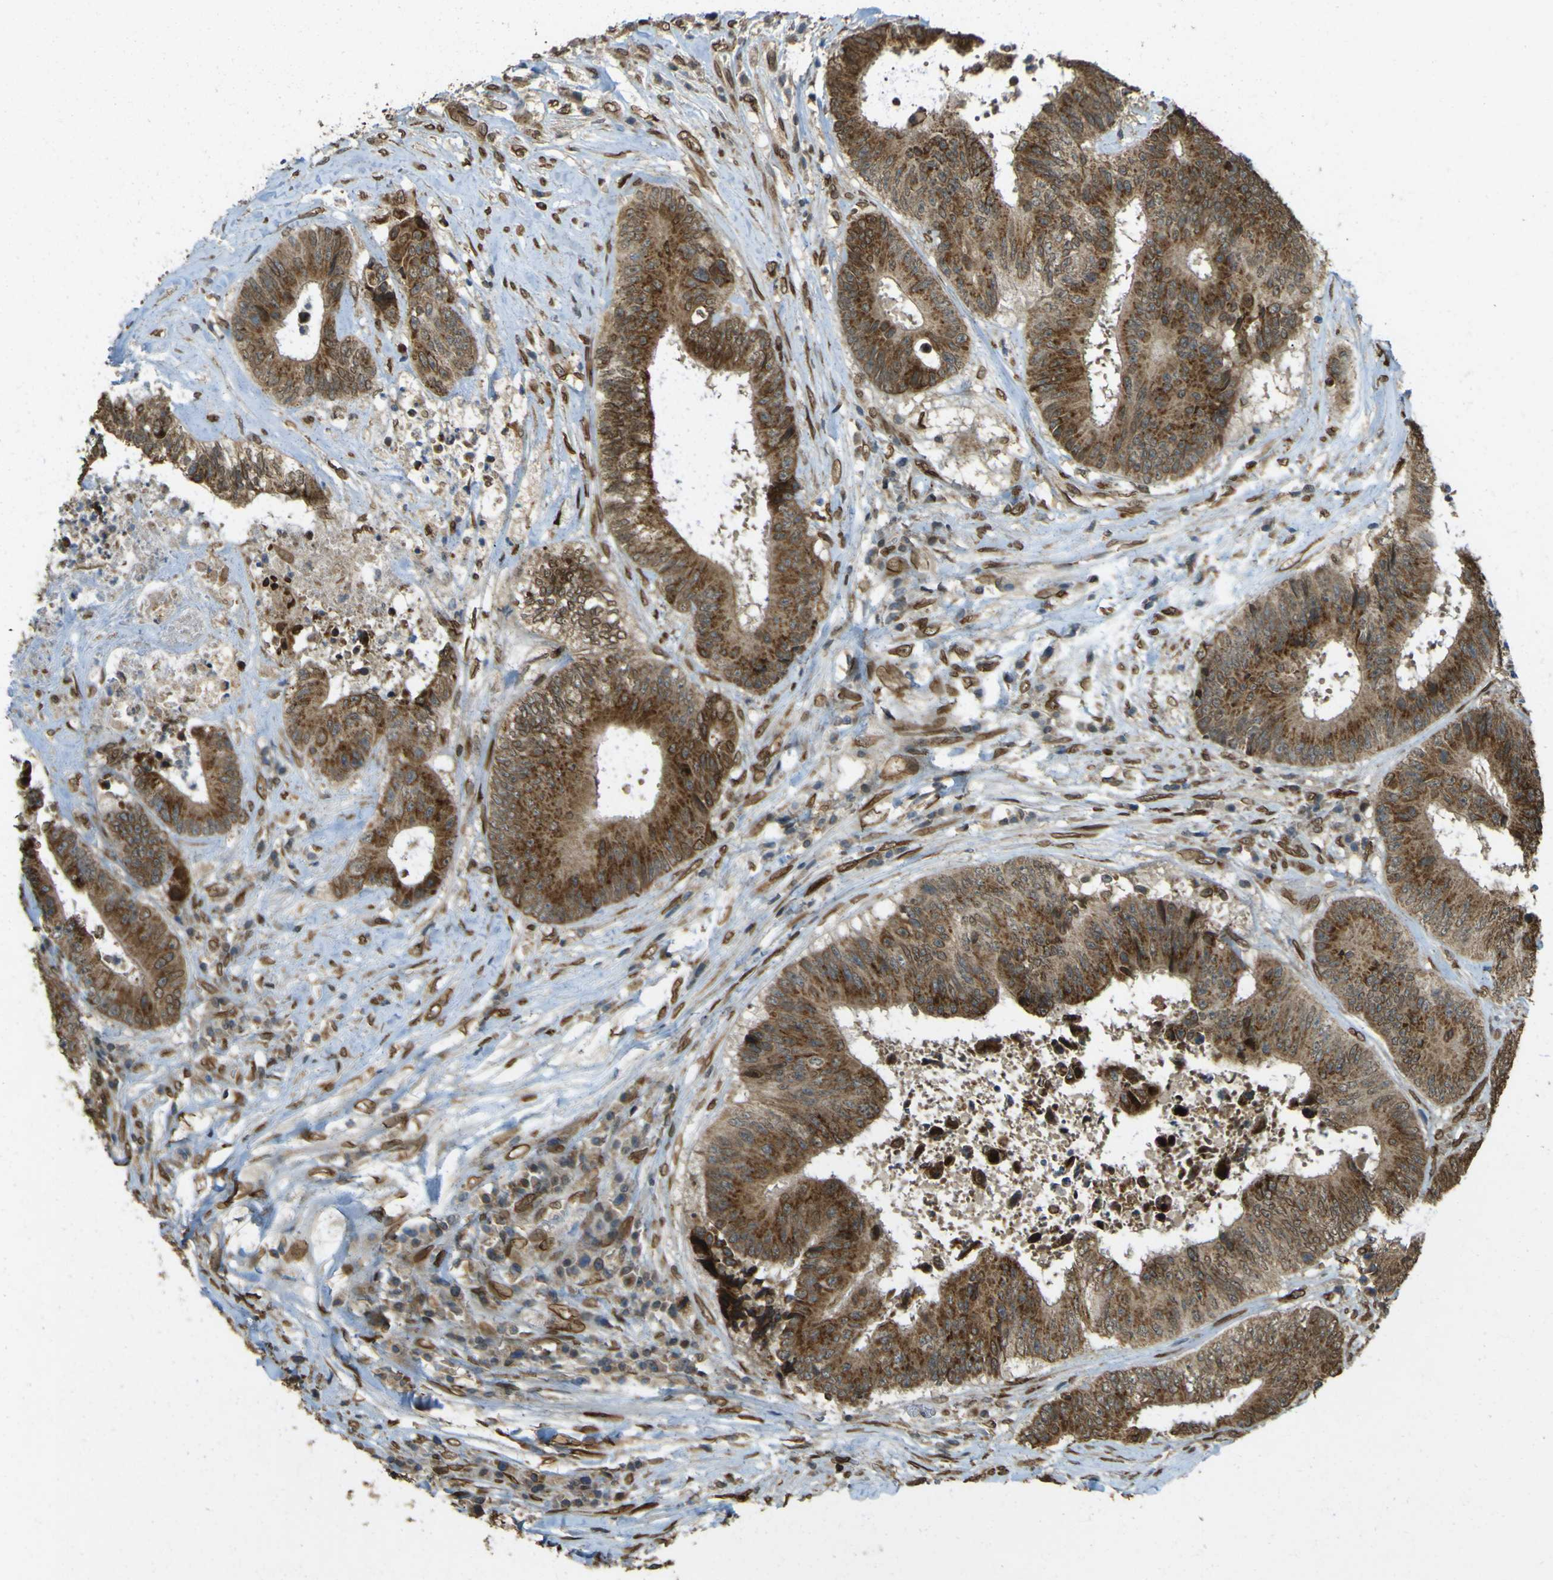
{"staining": {"intensity": "moderate", "quantity": ">75%", "location": "cytoplasmic/membranous"}, "tissue": "colorectal cancer", "cell_type": "Tumor cells", "image_type": "cancer", "snomed": [{"axis": "morphology", "description": "Adenocarcinoma, NOS"}, {"axis": "topography", "description": "Rectum"}], "caption": "DAB (3,3'-diaminobenzidine) immunohistochemical staining of adenocarcinoma (colorectal) exhibits moderate cytoplasmic/membranous protein staining in approximately >75% of tumor cells.", "gene": "GALNT1", "patient": {"sex": "male", "age": 72}}